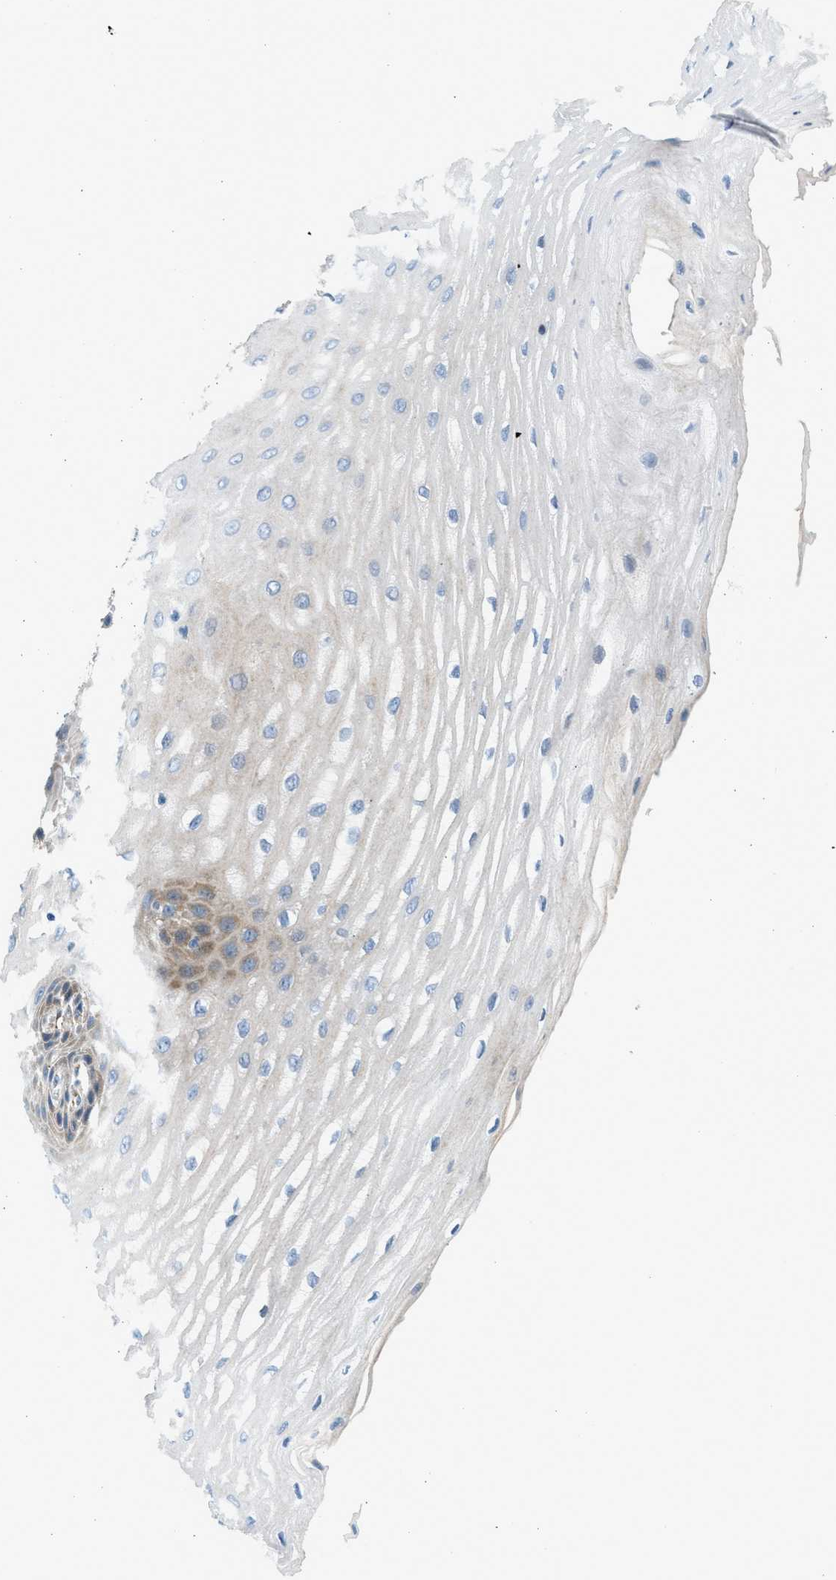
{"staining": {"intensity": "moderate", "quantity": "<25%", "location": "cytoplasmic/membranous"}, "tissue": "esophagus", "cell_type": "Squamous epithelial cells", "image_type": "normal", "snomed": [{"axis": "morphology", "description": "Normal tissue, NOS"}, {"axis": "topography", "description": "Esophagus"}], "caption": "Immunohistochemical staining of normal esophagus shows moderate cytoplasmic/membranous protein expression in approximately <25% of squamous epithelial cells.", "gene": "CNTN6", "patient": {"sex": "male", "age": 54}}